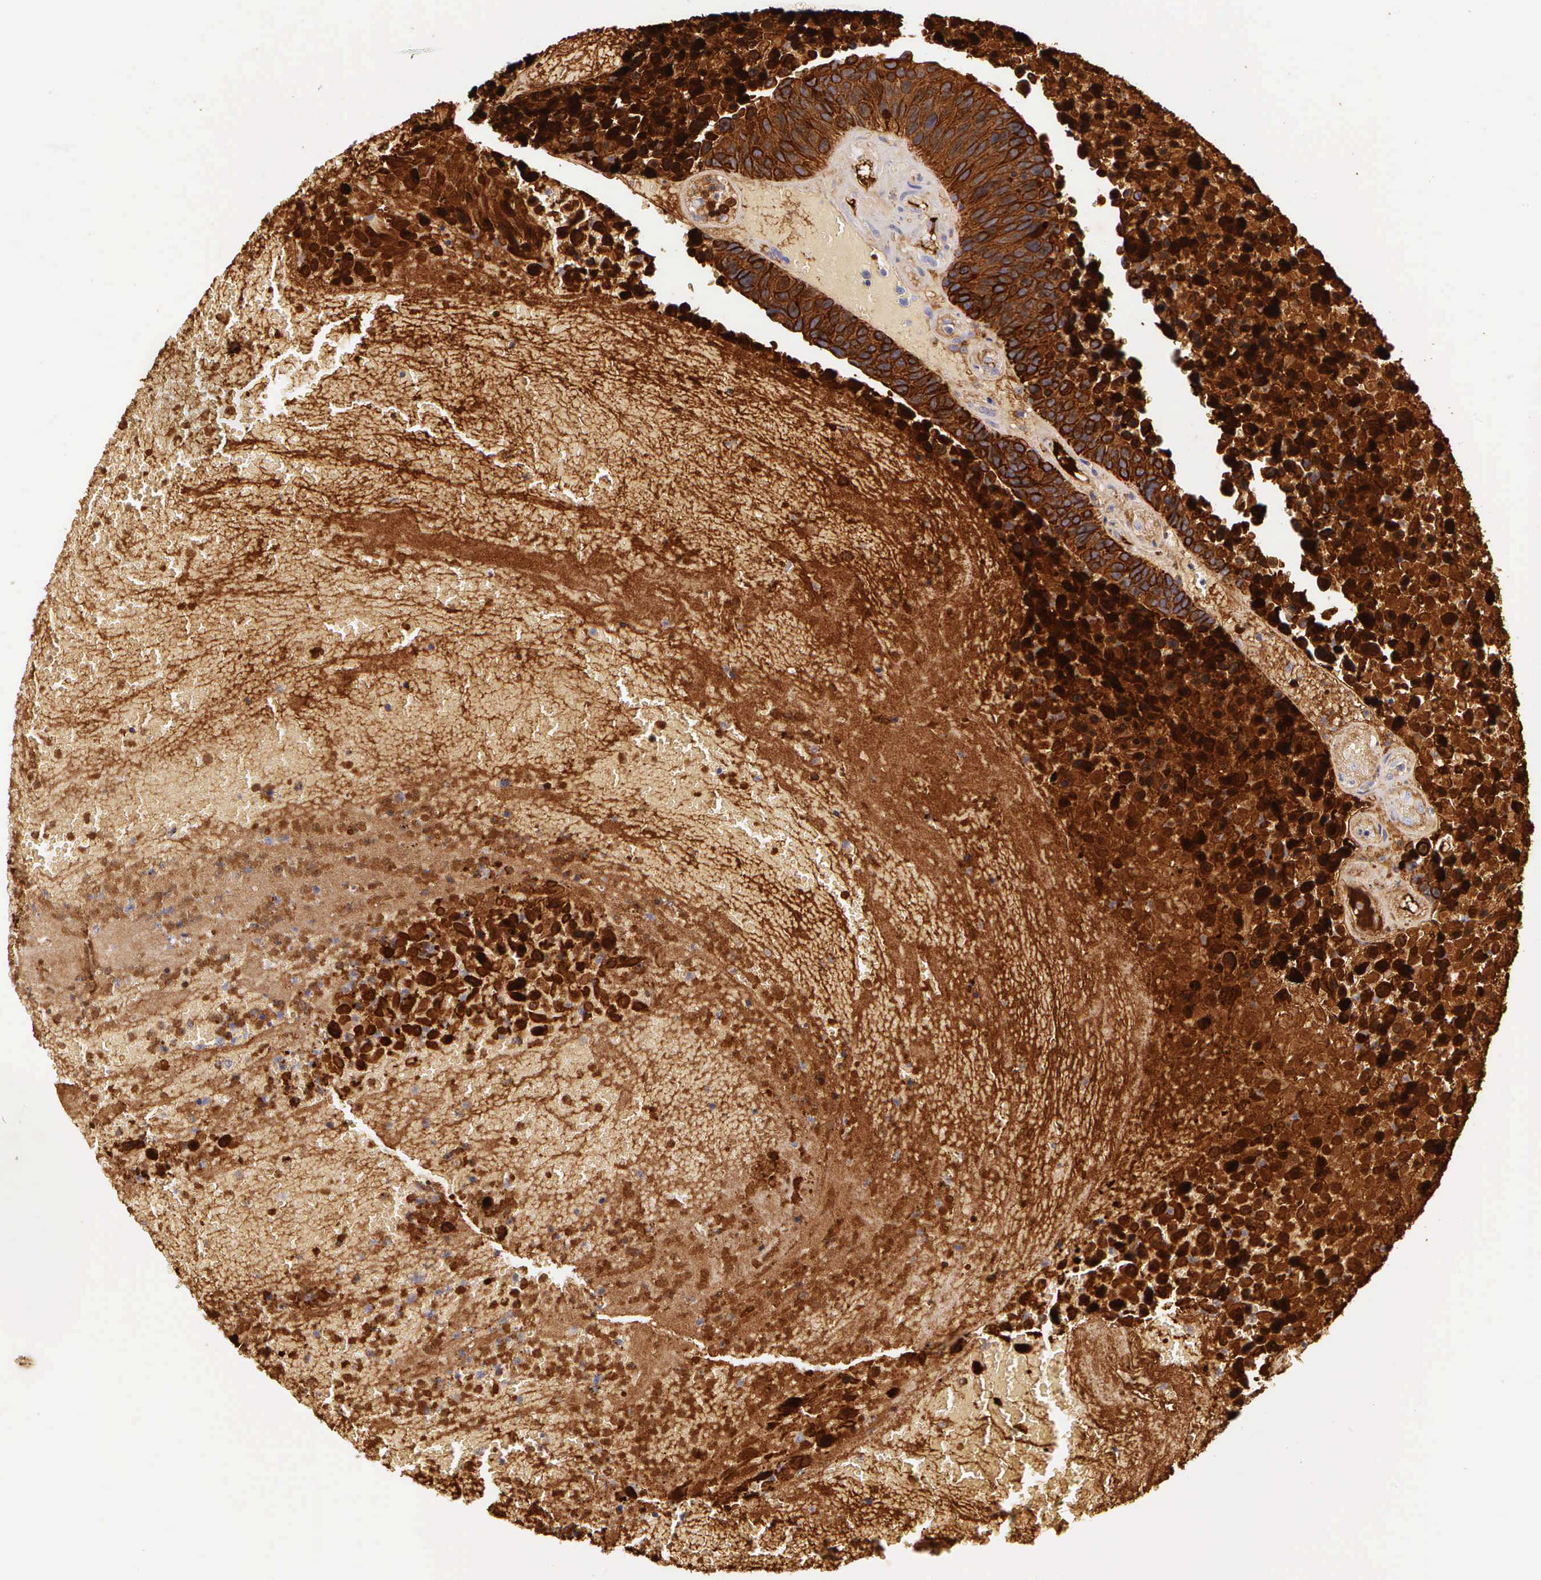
{"staining": {"intensity": "strong", "quantity": ">75%", "location": "cytoplasmic/membranous"}, "tissue": "urothelial cancer", "cell_type": "Tumor cells", "image_type": "cancer", "snomed": [{"axis": "morphology", "description": "Urothelial carcinoma, High grade"}, {"axis": "topography", "description": "Urinary bladder"}], "caption": "A high amount of strong cytoplasmic/membranous expression is identified in about >75% of tumor cells in urothelial carcinoma (high-grade) tissue.", "gene": "KRT17", "patient": {"sex": "male", "age": 66}}